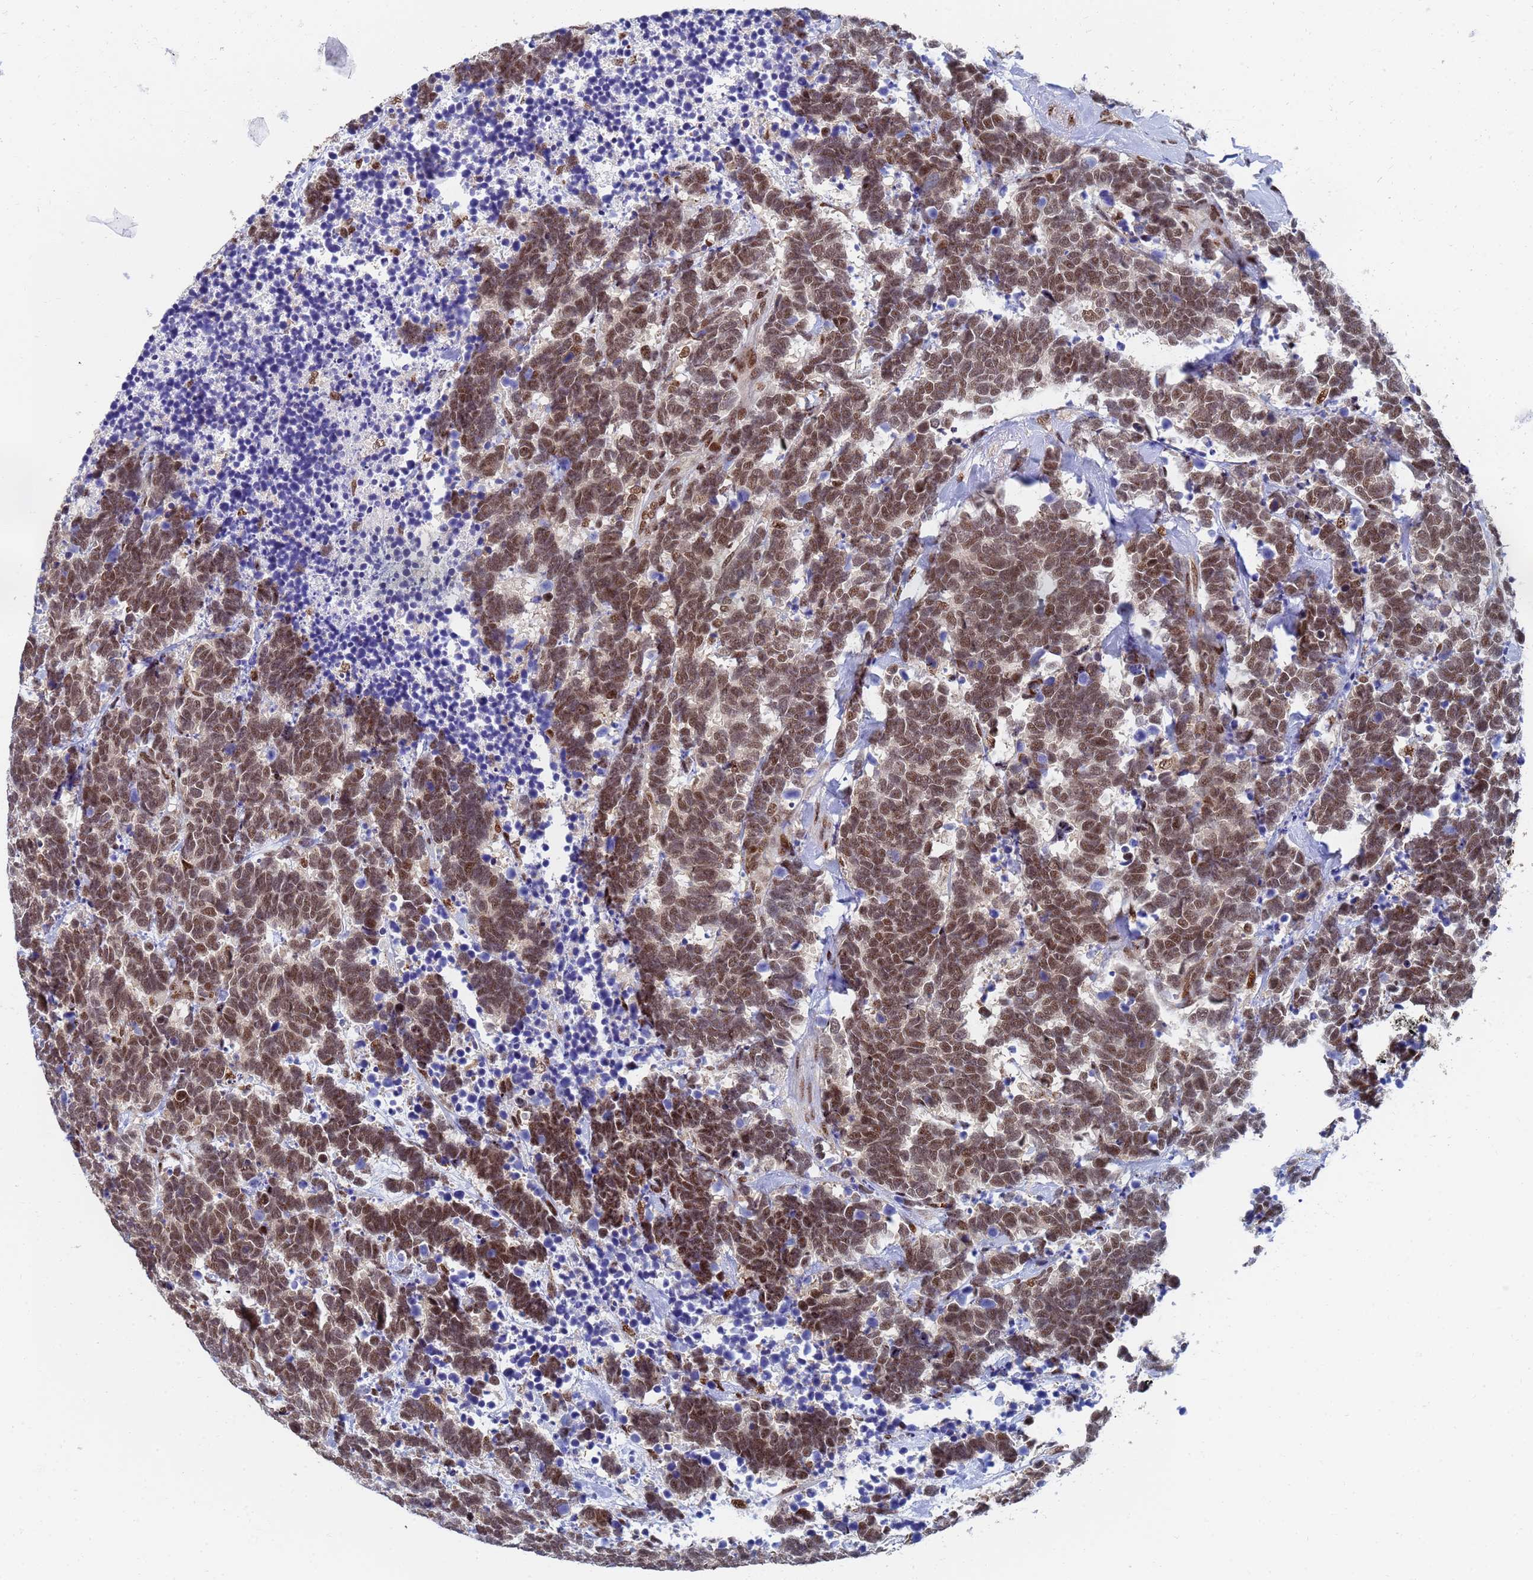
{"staining": {"intensity": "moderate", "quantity": ">75%", "location": "nuclear"}, "tissue": "carcinoid", "cell_type": "Tumor cells", "image_type": "cancer", "snomed": [{"axis": "morphology", "description": "Carcinoma, NOS"}, {"axis": "morphology", "description": "Carcinoid, malignant, NOS"}, {"axis": "topography", "description": "Urinary bladder"}], "caption": "Immunohistochemical staining of carcinoid (malignant) demonstrates medium levels of moderate nuclear staining in approximately >75% of tumor cells. Immunohistochemistry stains the protein in brown and the nuclei are stained blue.", "gene": "AP5Z1", "patient": {"sex": "male", "age": 57}}